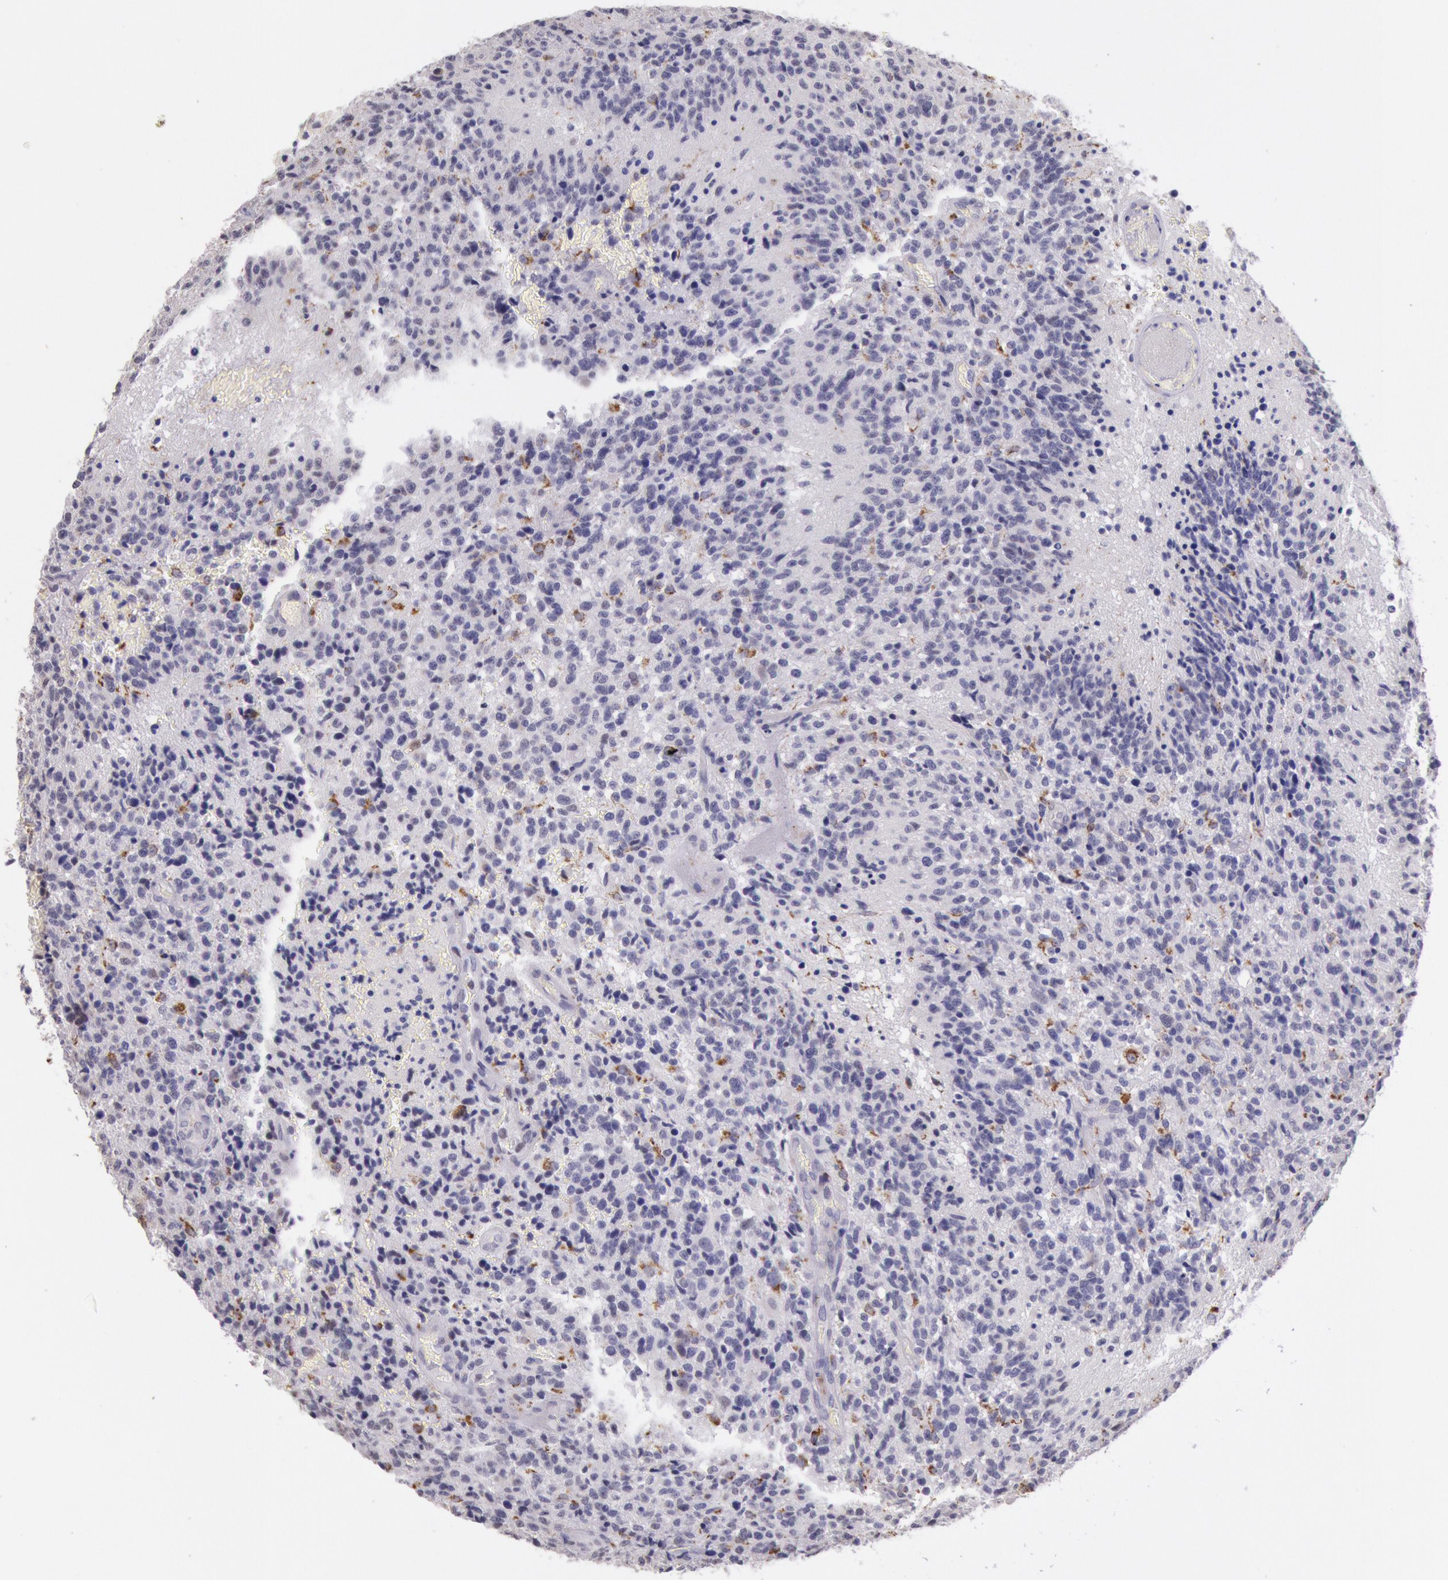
{"staining": {"intensity": "negative", "quantity": "none", "location": "none"}, "tissue": "glioma", "cell_type": "Tumor cells", "image_type": "cancer", "snomed": [{"axis": "morphology", "description": "Glioma, malignant, High grade"}, {"axis": "topography", "description": "Brain"}], "caption": "Human high-grade glioma (malignant) stained for a protein using immunohistochemistry (IHC) demonstrates no positivity in tumor cells.", "gene": "FRMD6", "patient": {"sex": "male", "age": 36}}